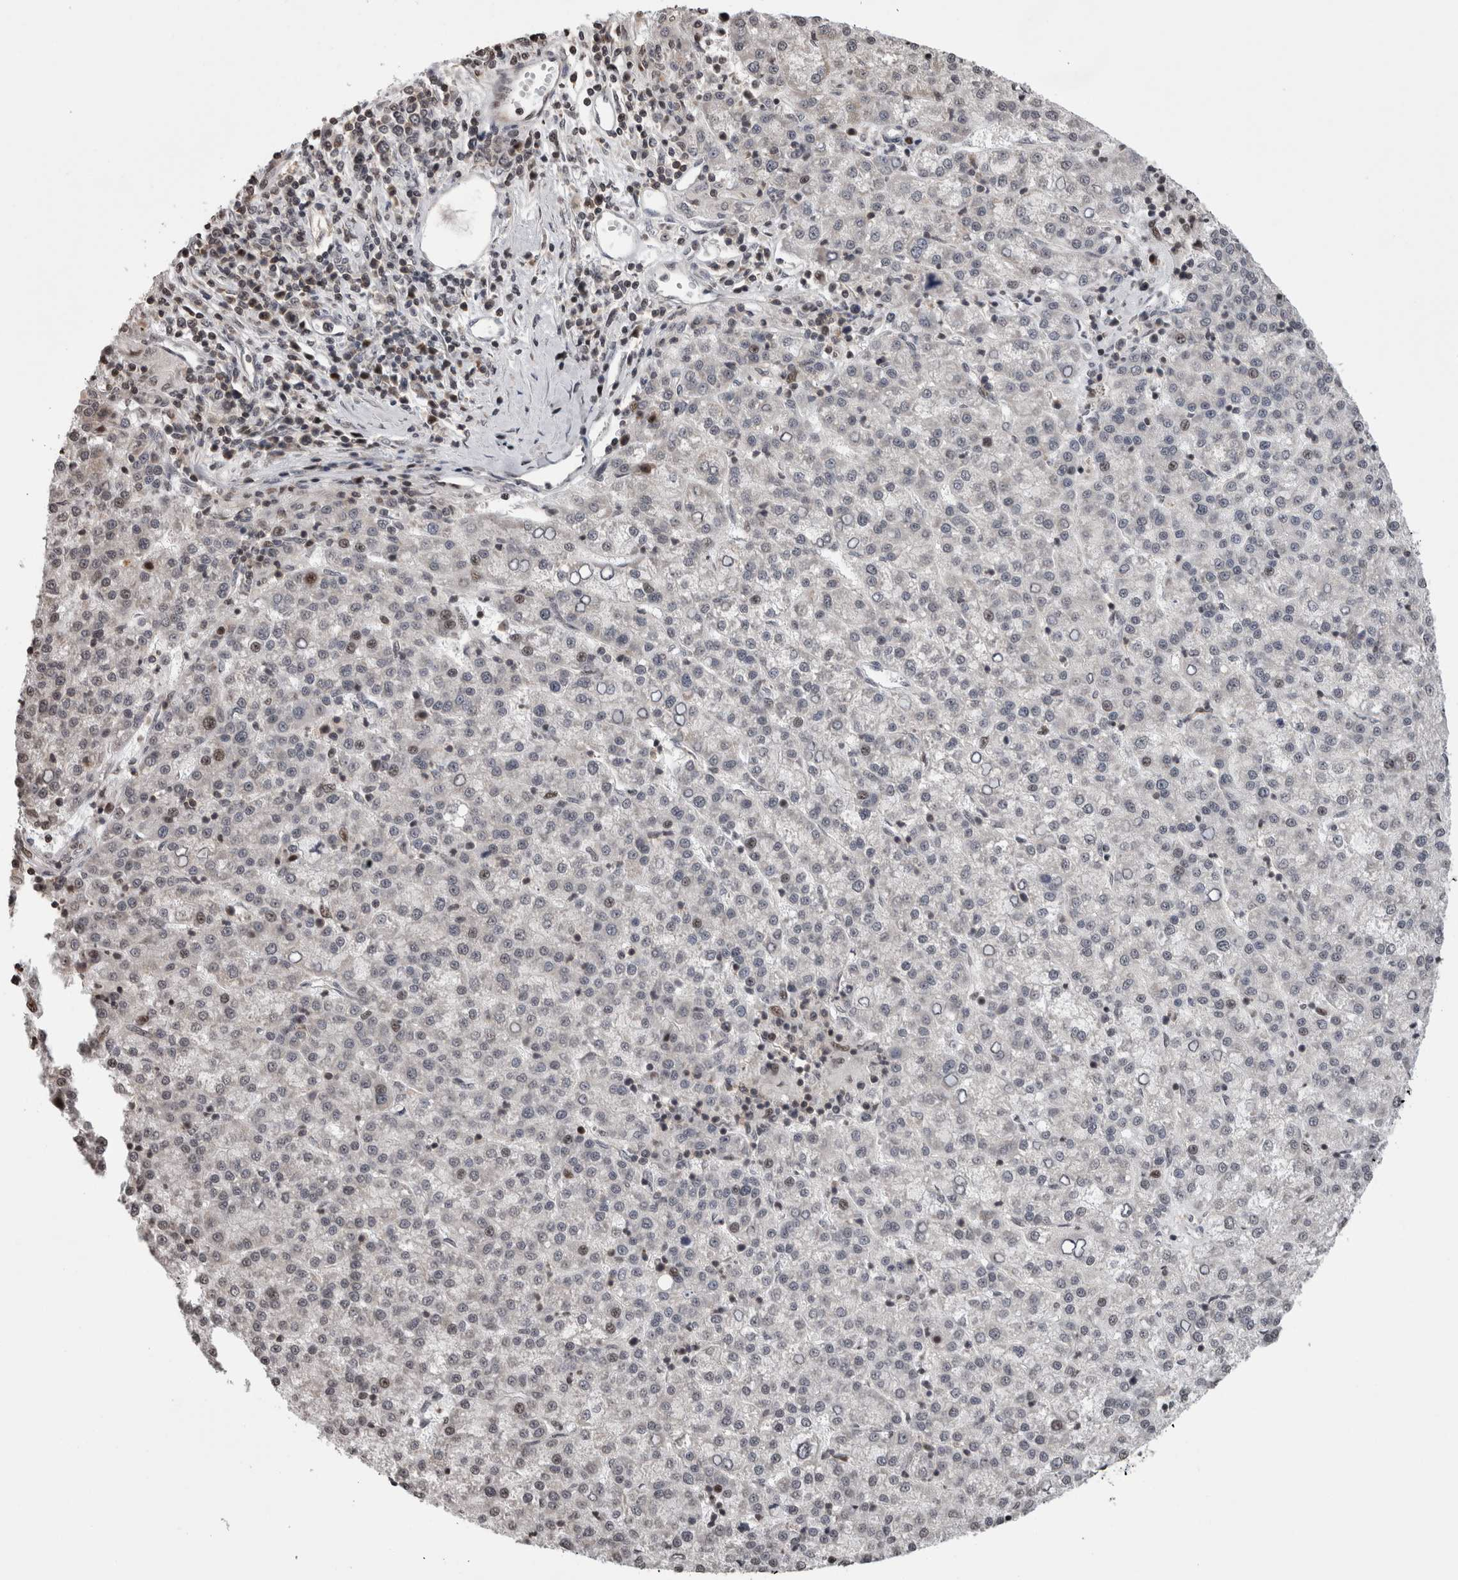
{"staining": {"intensity": "negative", "quantity": "none", "location": "none"}, "tissue": "liver cancer", "cell_type": "Tumor cells", "image_type": "cancer", "snomed": [{"axis": "morphology", "description": "Carcinoma, Hepatocellular, NOS"}, {"axis": "topography", "description": "Liver"}], "caption": "Image shows no protein staining in tumor cells of liver hepatocellular carcinoma tissue. (Brightfield microscopy of DAB (3,3'-diaminobenzidine) IHC at high magnification).", "gene": "ZBTB11", "patient": {"sex": "female", "age": 58}}